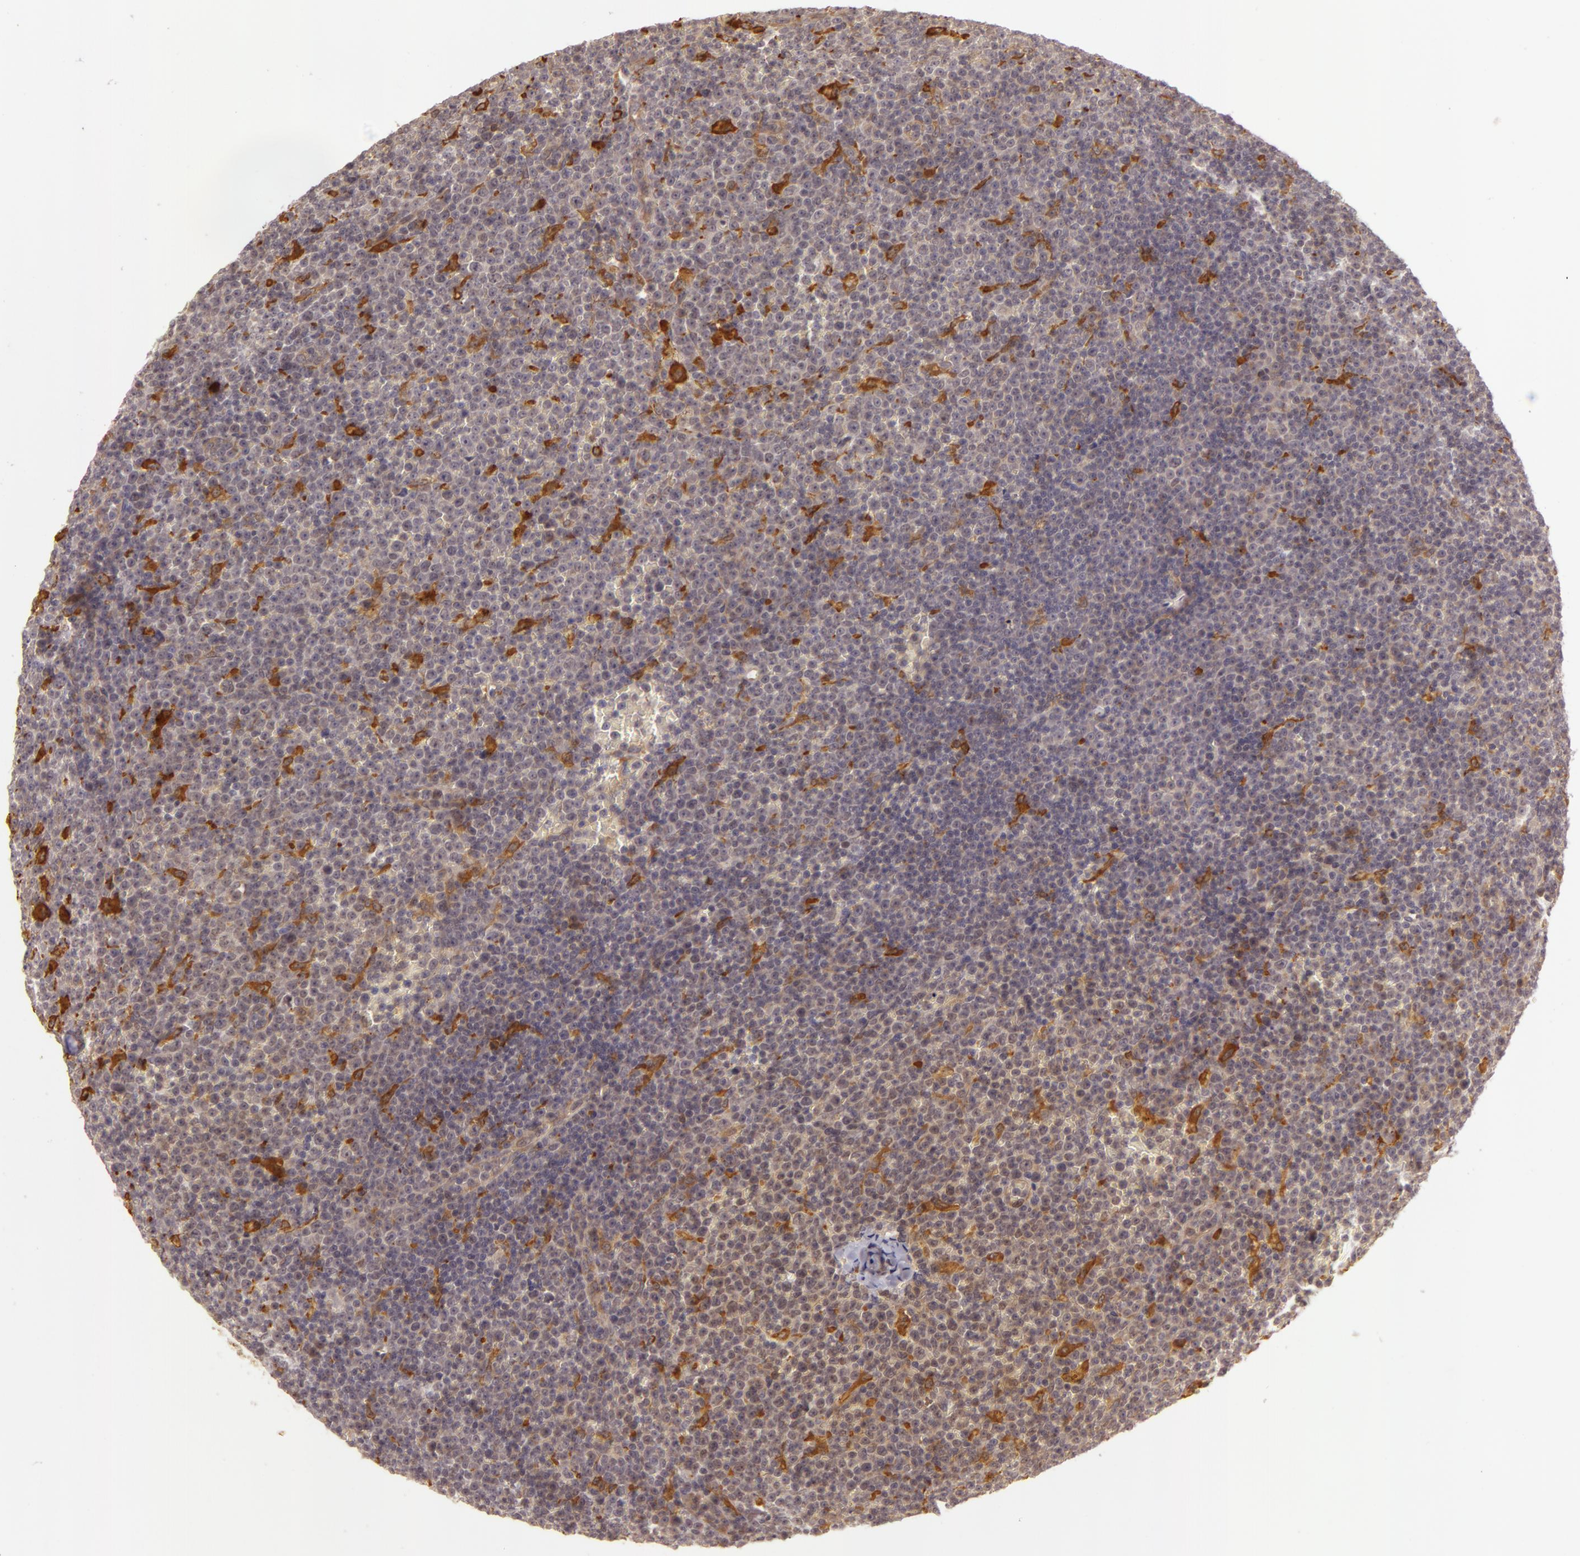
{"staining": {"intensity": "moderate", "quantity": "<25%", "location": "cytoplasmic/membranous"}, "tissue": "lymphoma", "cell_type": "Tumor cells", "image_type": "cancer", "snomed": [{"axis": "morphology", "description": "Malignant lymphoma, non-Hodgkin's type, Low grade"}, {"axis": "topography", "description": "Lymph node"}], "caption": "The immunohistochemical stain highlights moderate cytoplasmic/membranous positivity in tumor cells of low-grade malignant lymphoma, non-Hodgkin's type tissue.", "gene": "PPP1R3F", "patient": {"sex": "male", "age": 50}}